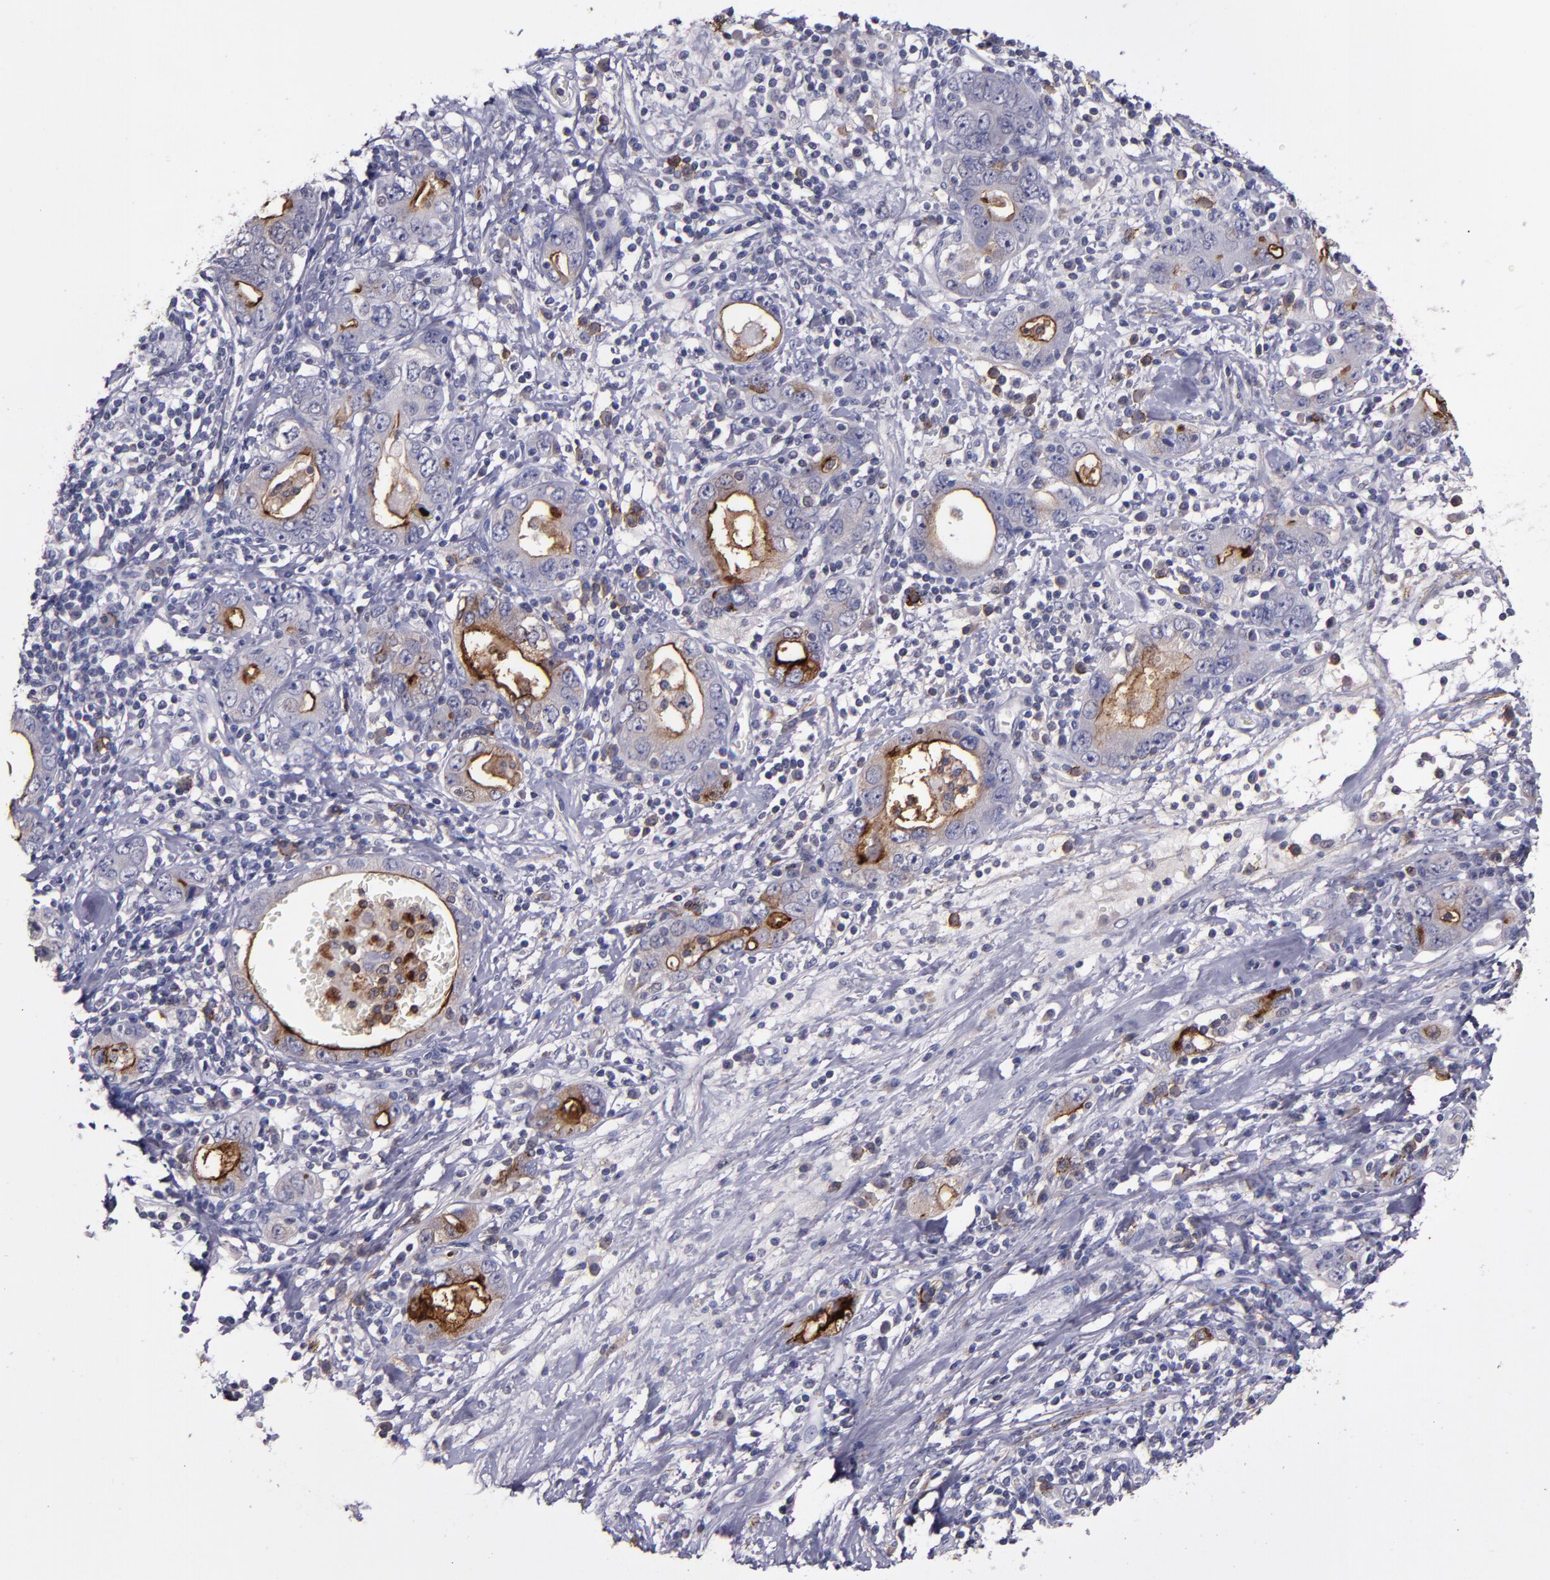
{"staining": {"intensity": "moderate", "quantity": ">75%", "location": "cytoplasmic/membranous"}, "tissue": "stomach cancer", "cell_type": "Tumor cells", "image_type": "cancer", "snomed": [{"axis": "morphology", "description": "Adenocarcinoma, NOS"}, {"axis": "topography", "description": "Stomach, lower"}], "caption": "Stomach cancer (adenocarcinoma) tissue reveals moderate cytoplasmic/membranous positivity in approximately >75% of tumor cells, visualized by immunohistochemistry.", "gene": "MFGE8", "patient": {"sex": "female", "age": 93}}